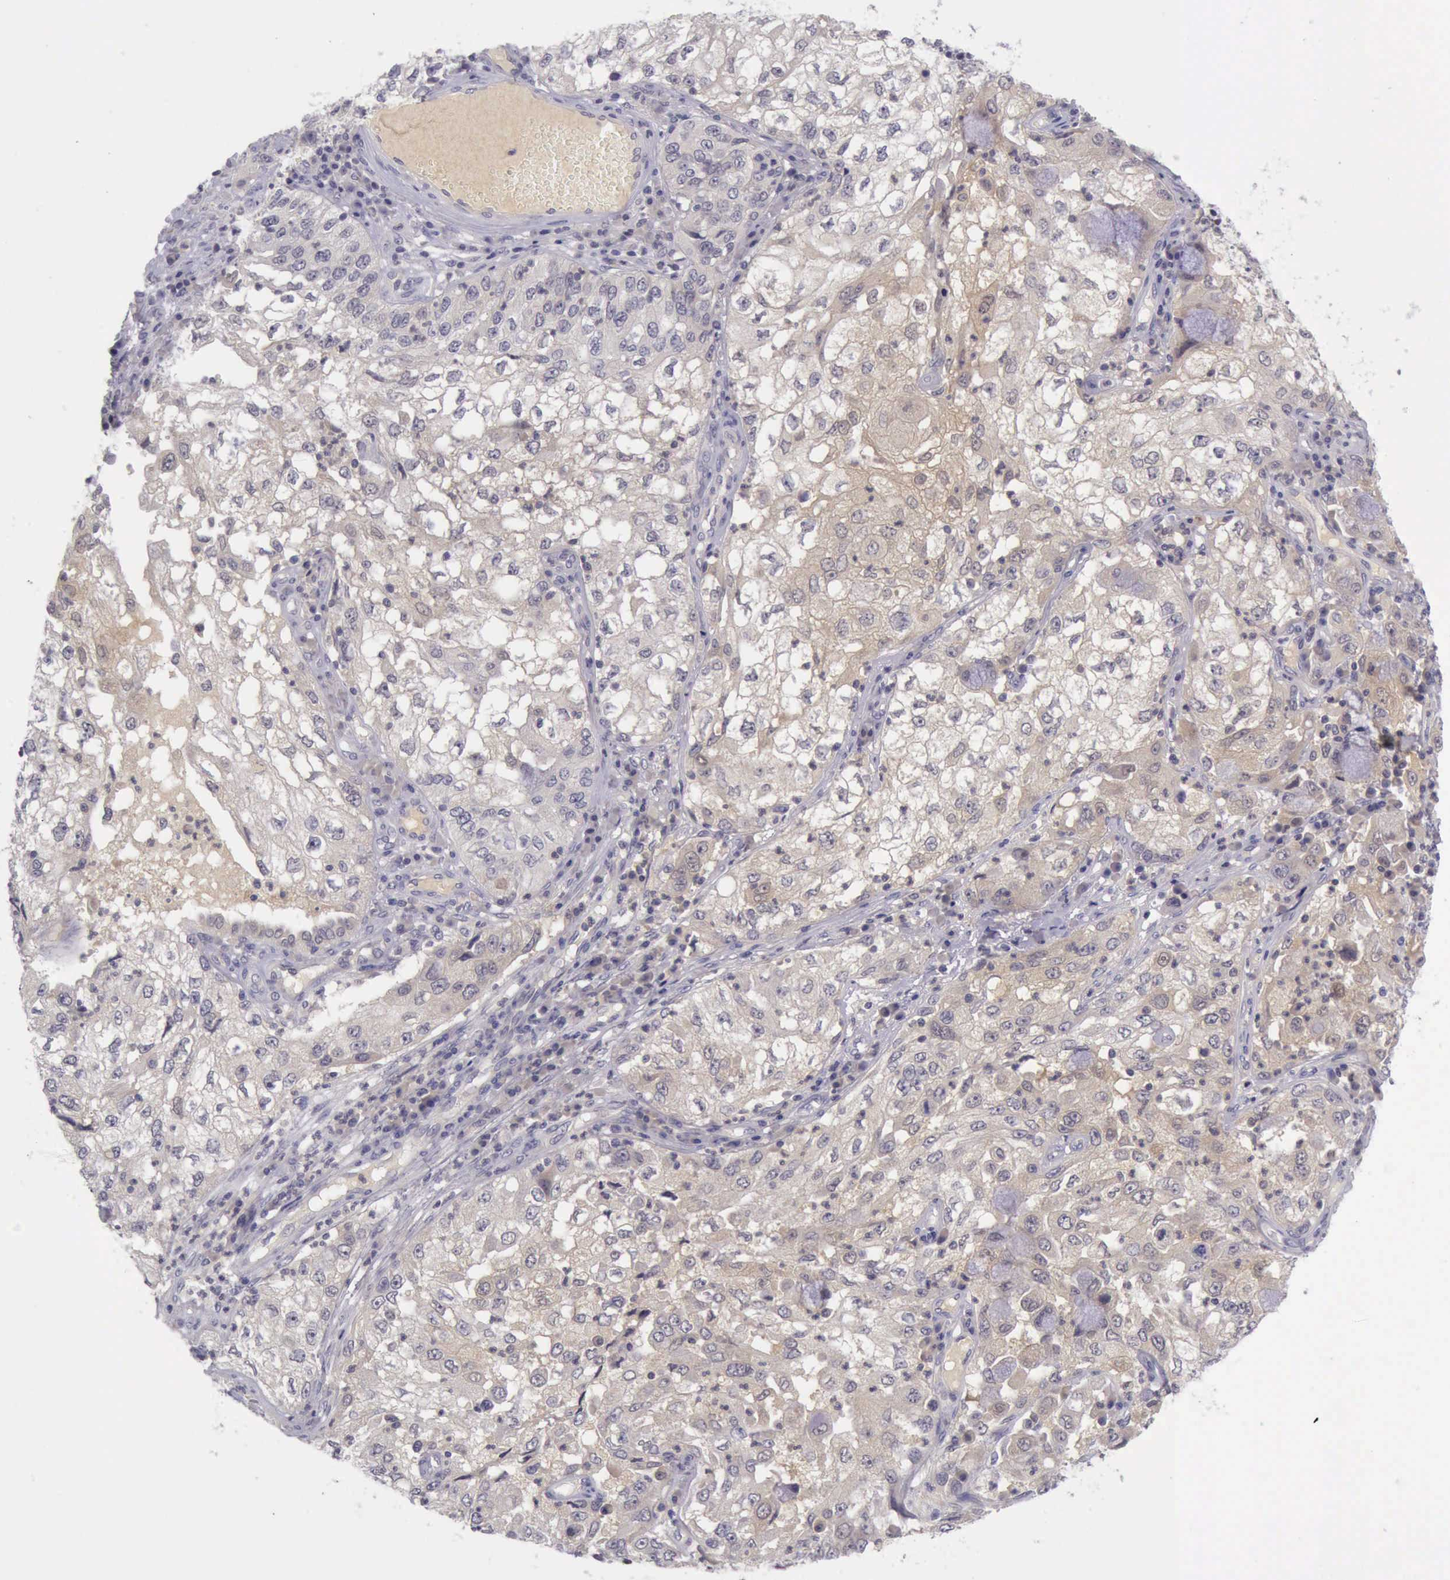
{"staining": {"intensity": "weak", "quantity": ">75%", "location": "cytoplasmic/membranous"}, "tissue": "cervical cancer", "cell_type": "Tumor cells", "image_type": "cancer", "snomed": [{"axis": "morphology", "description": "Squamous cell carcinoma, NOS"}, {"axis": "topography", "description": "Cervix"}], "caption": "This micrograph shows IHC staining of squamous cell carcinoma (cervical), with low weak cytoplasmic/membranous positivity in approximately >75% of tumor cells.", "gene": "ARNT2", "patient": {"sex": "female", "age": 36}}